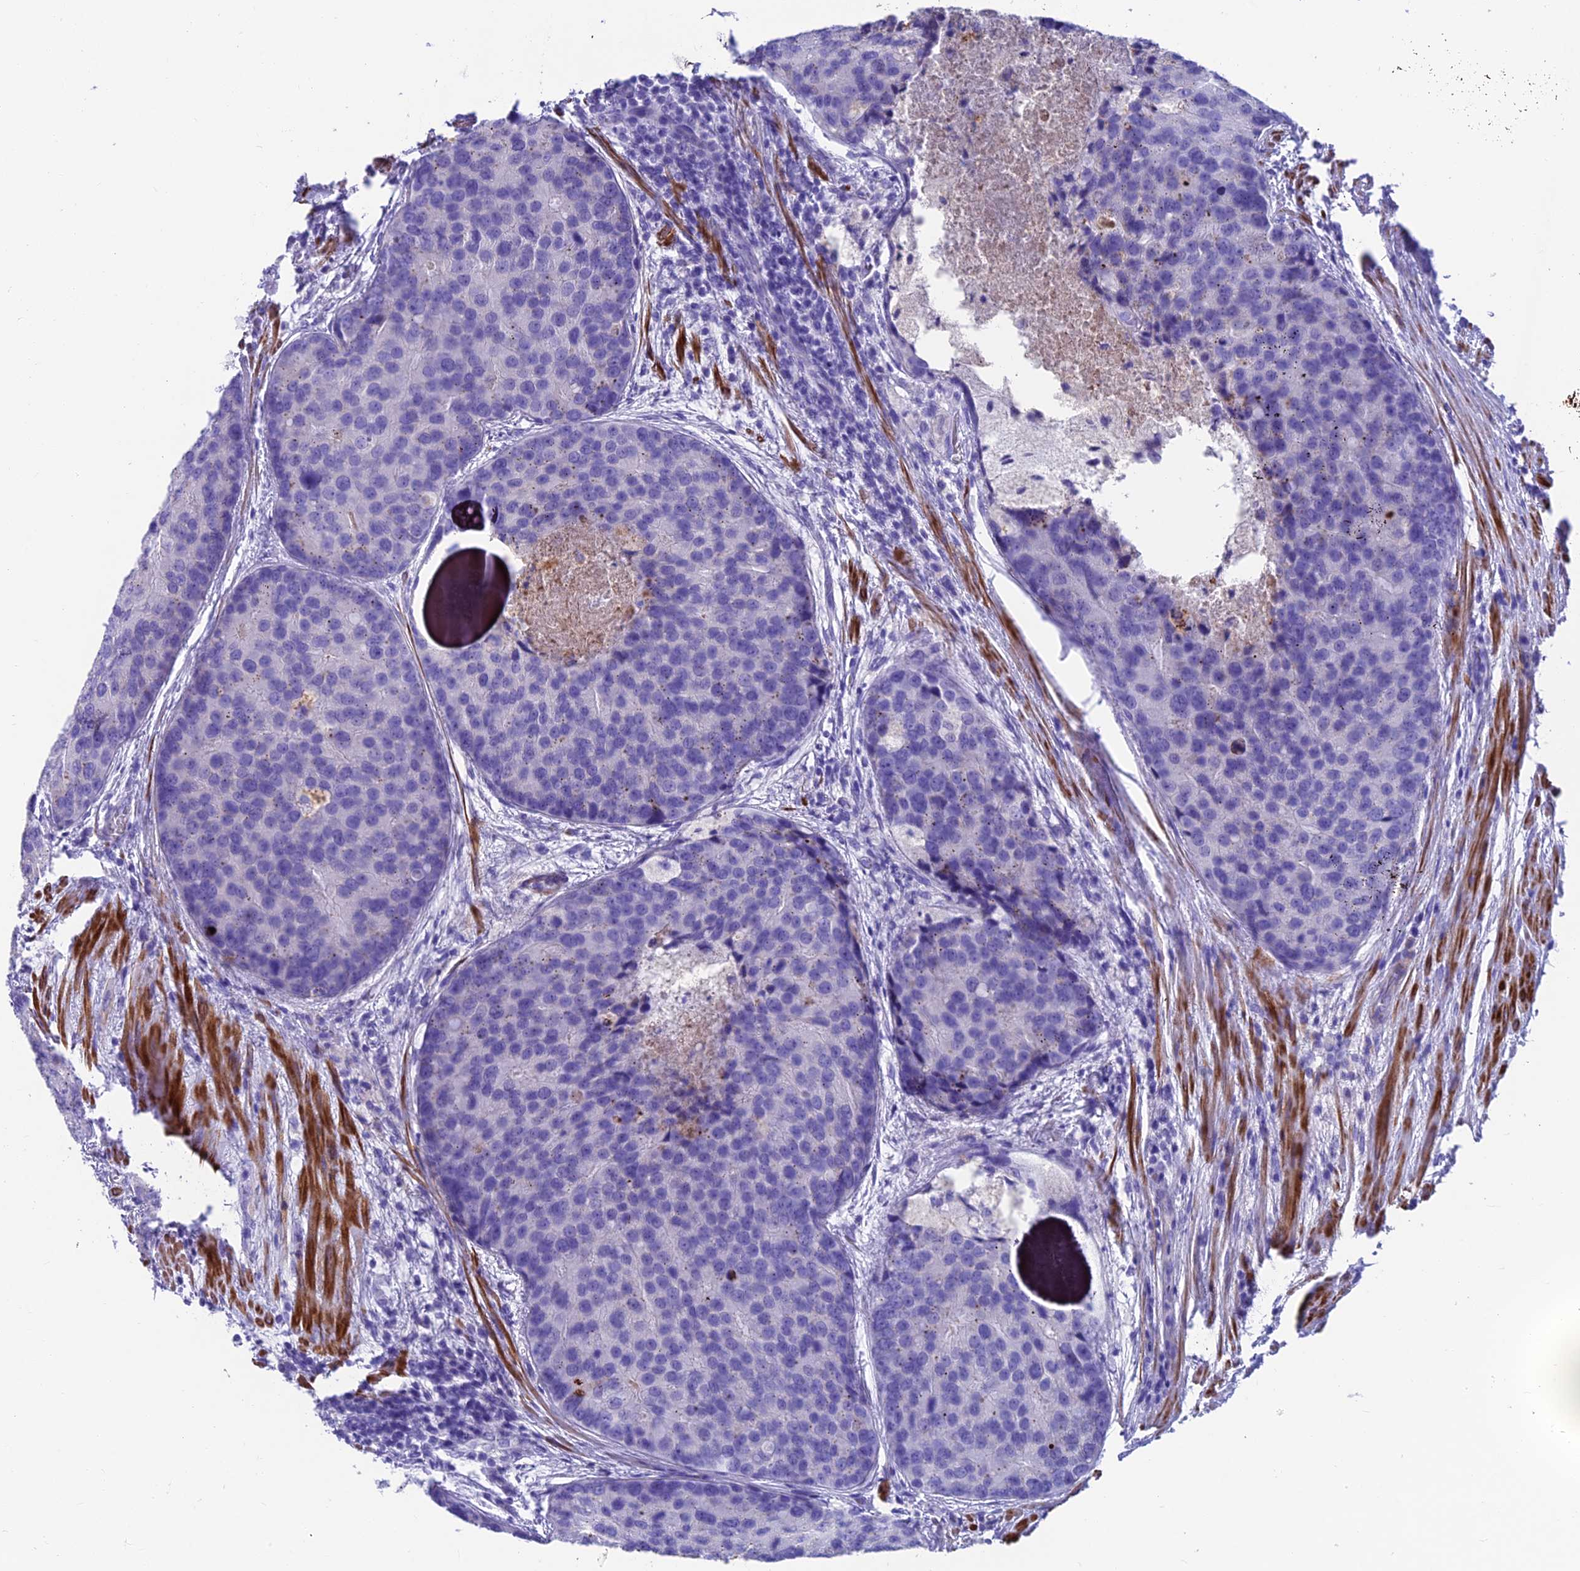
{"staining": {"intensity": "negative", "quantity": "none", "location": "none"}, "tissue": "prostate cancer", "cell_type": "Tumor cells", "image_type": "cancer", "snomed": [{"axis": "morphology", "description": "Adenocarcinoma, High grade"}, {"axis": "topography", "description": "Prostate"}], "caption": "An immunohistochemistry histopathology image of prostate cancer (adenocarcinoma (high-grade)) is shown. There is no staining in tumor cells of prostate cancer (adenocarcinoma (high-grade)).", "gene": "GNG11", "patient": {"sex": "male", "age": 62}}